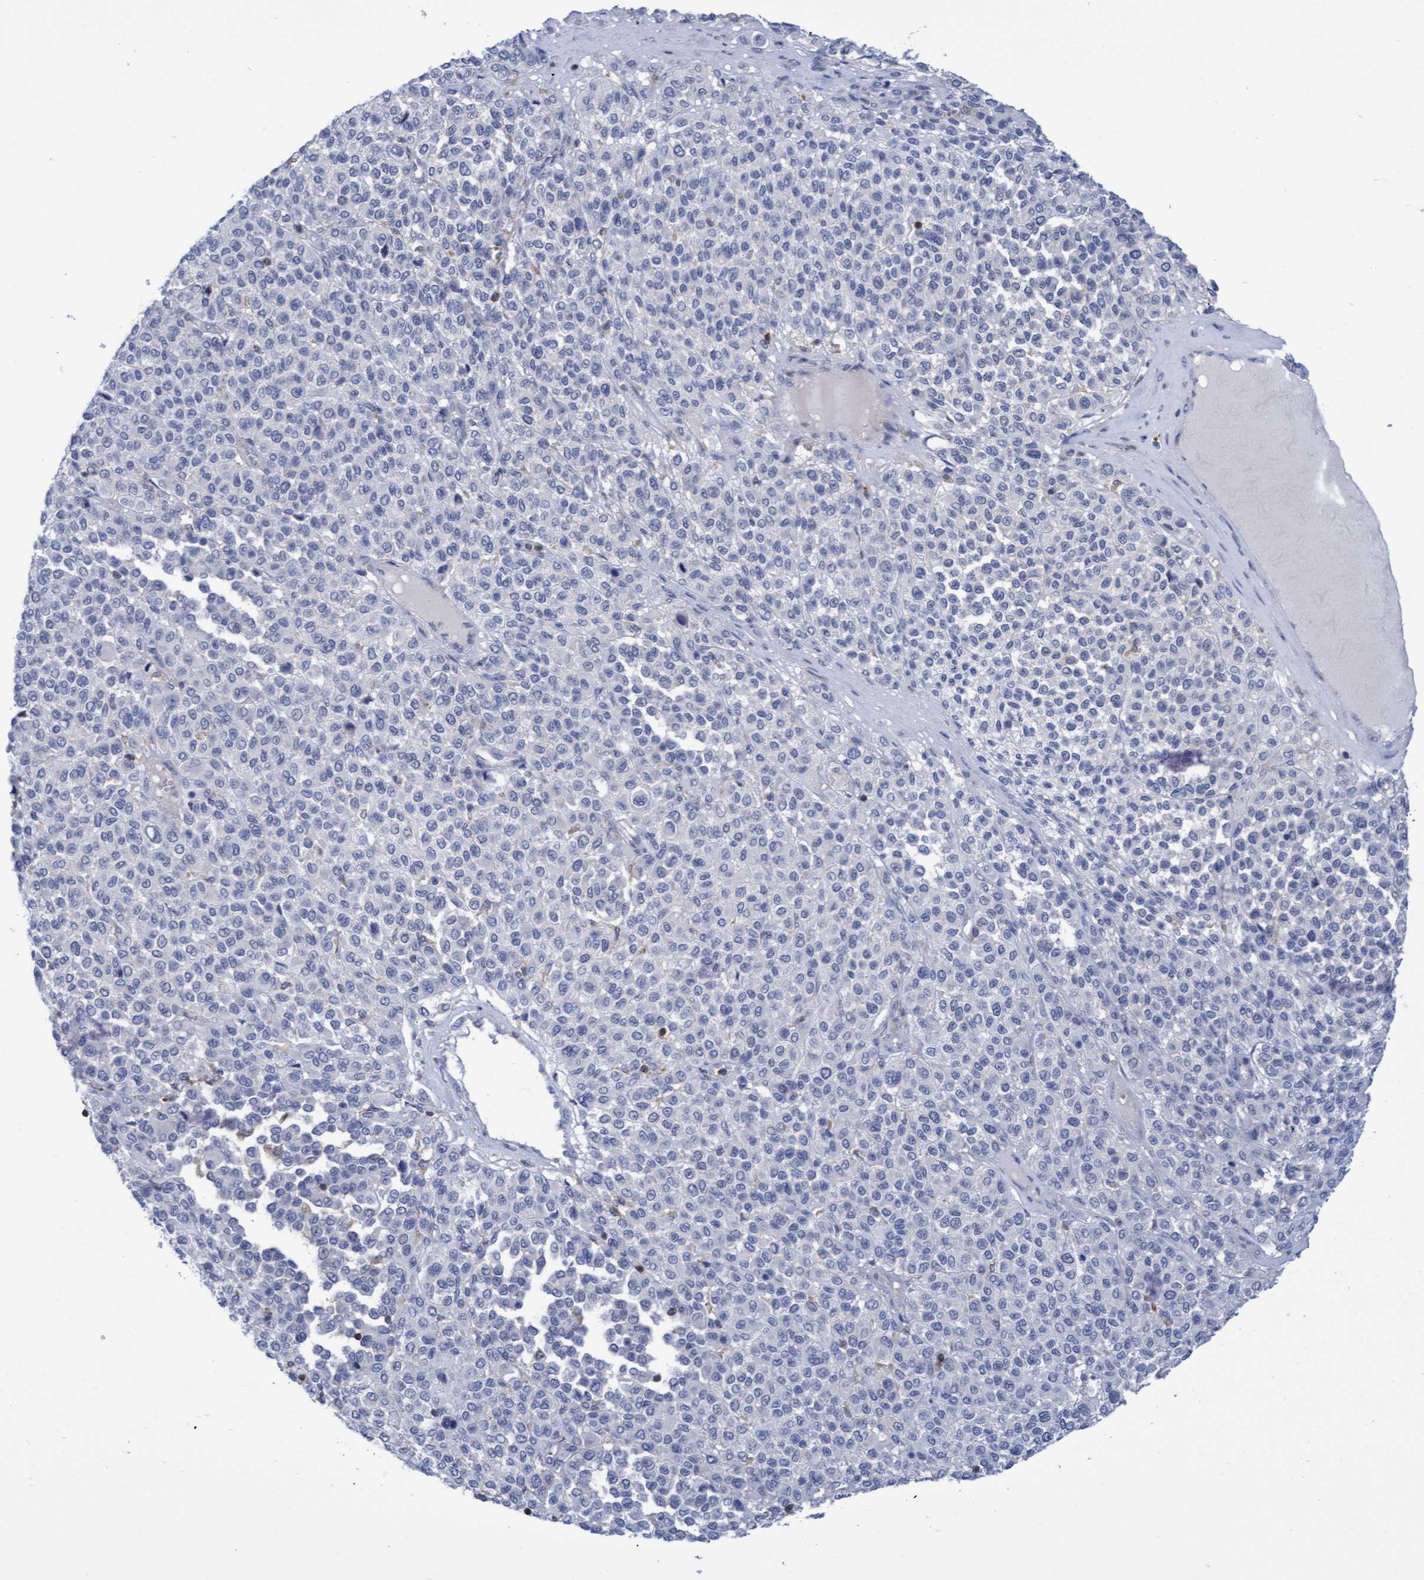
{"staining": {"intensity": "negative", "quantity": "none", "location": "none"}, "tissue": "melanoma", "cell_type": "Tumor cells", "image_type": "cancer", "snomed": [{"axis": "morphology", "description": "Malignant melanoma, Metastatic site"}, {"axis": "topography", "description": "Pancreas"}], "caption": "Tumor cells are negative for brown protein staining in malignant melanoma (metastatic site). Brightfield microscopy of immunohistochemistry stained with DAB (brown) and hematoxylin (blue), captured at high magnification.", "gene": "FNBP1", "patient": {"sex": "female", "age": 30}}